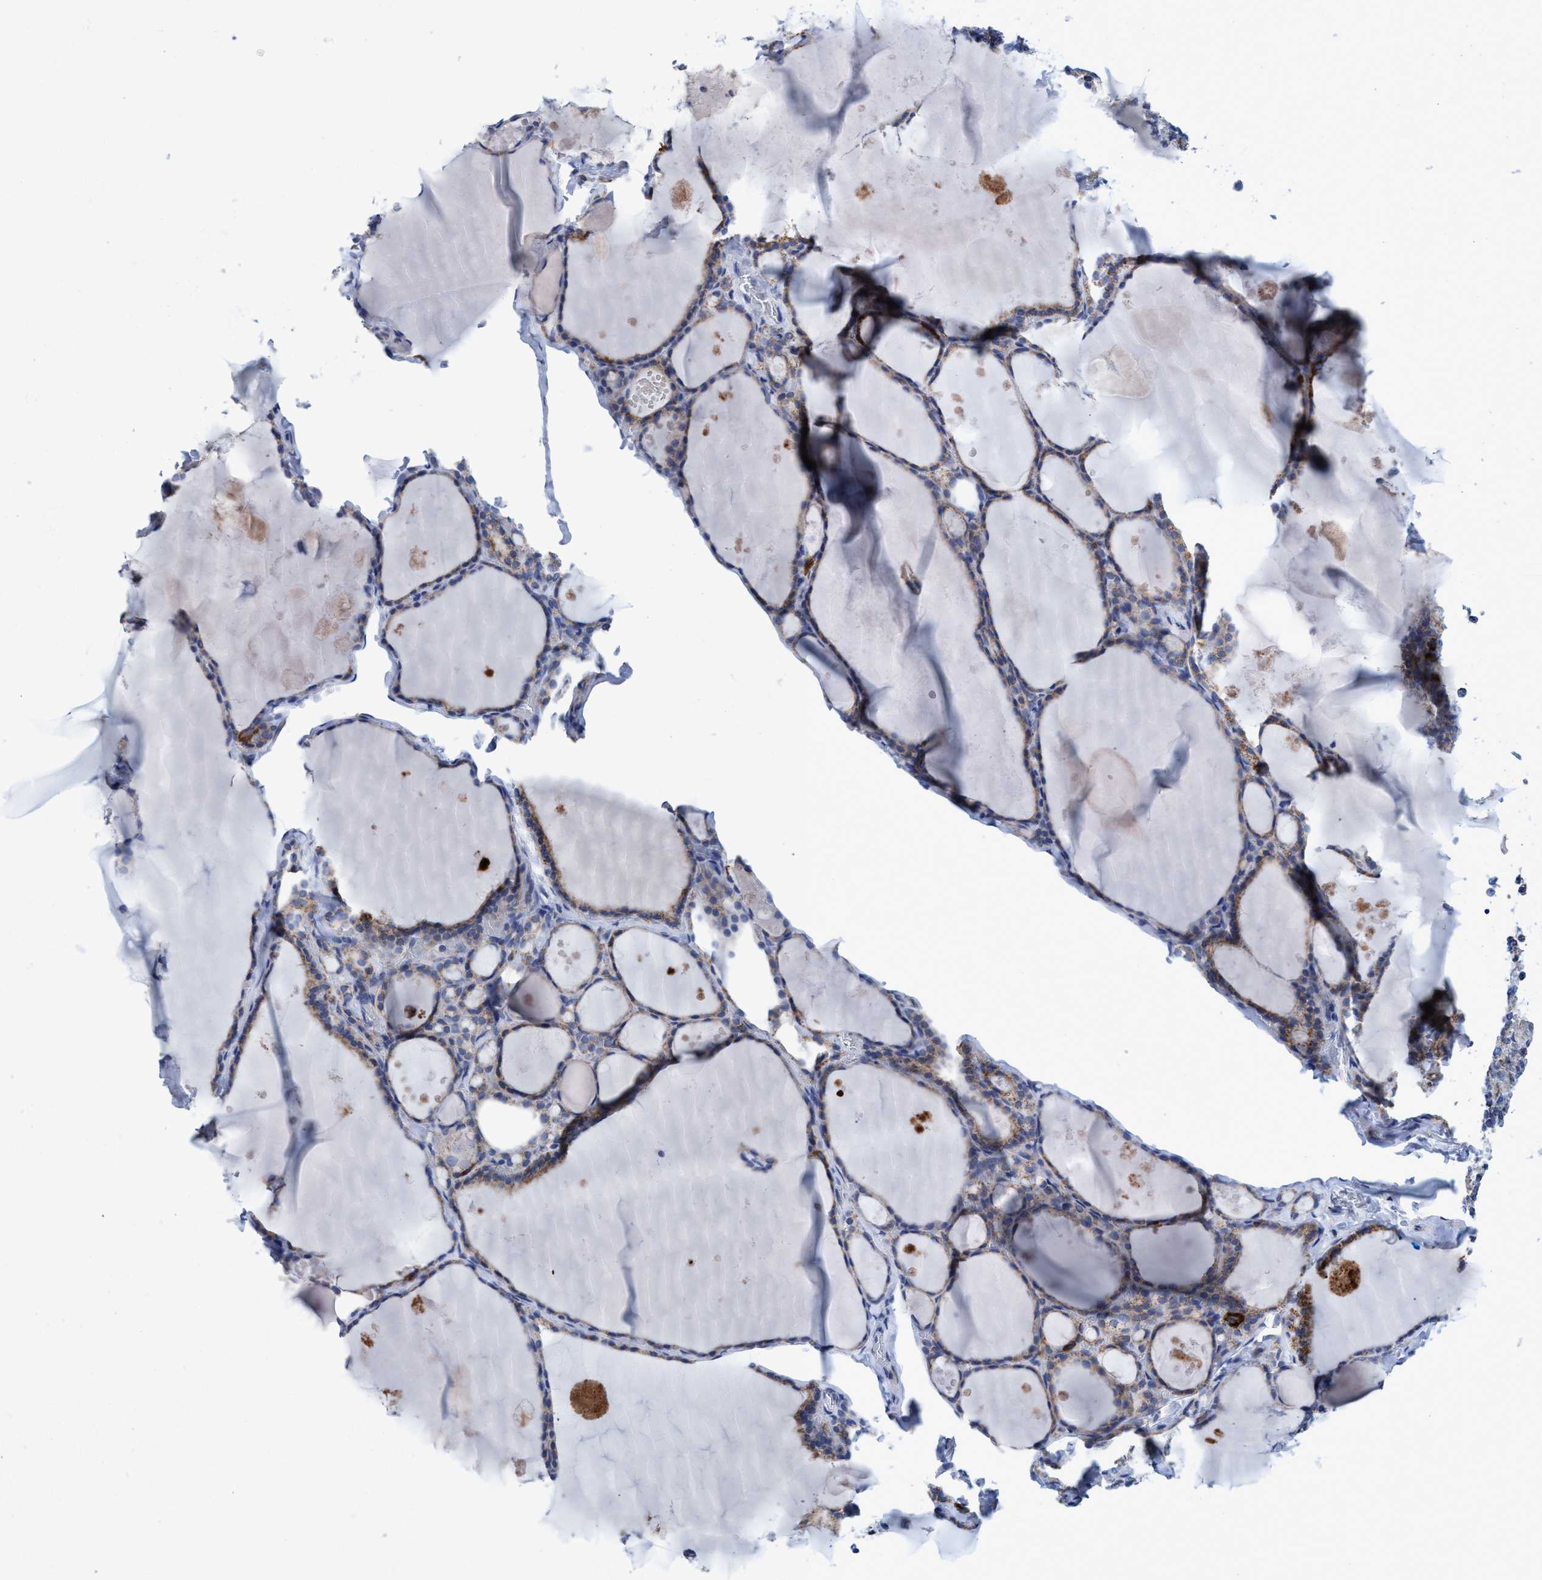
{"staining": {"intensity": "moderate", "quantity": ">75%", "location": "cytoplasmic/membranous"}, "tissue": "thyroid gland", "cell_type": "Glandular cells", "image_type": "normal", "snomed": [{"axis": "morphology", "description": "Normal tissue, NOS"}, {"axis": "topography", "description": "Thyroid gland"}], "caption": "A medium amount of moderate cytoplasmic/membranous positivity is present in about >75% of glandular cells in unremarkable thyroid gland.", "gene": "ZNF750", "patient": {"sex": "male", "age": 56}}